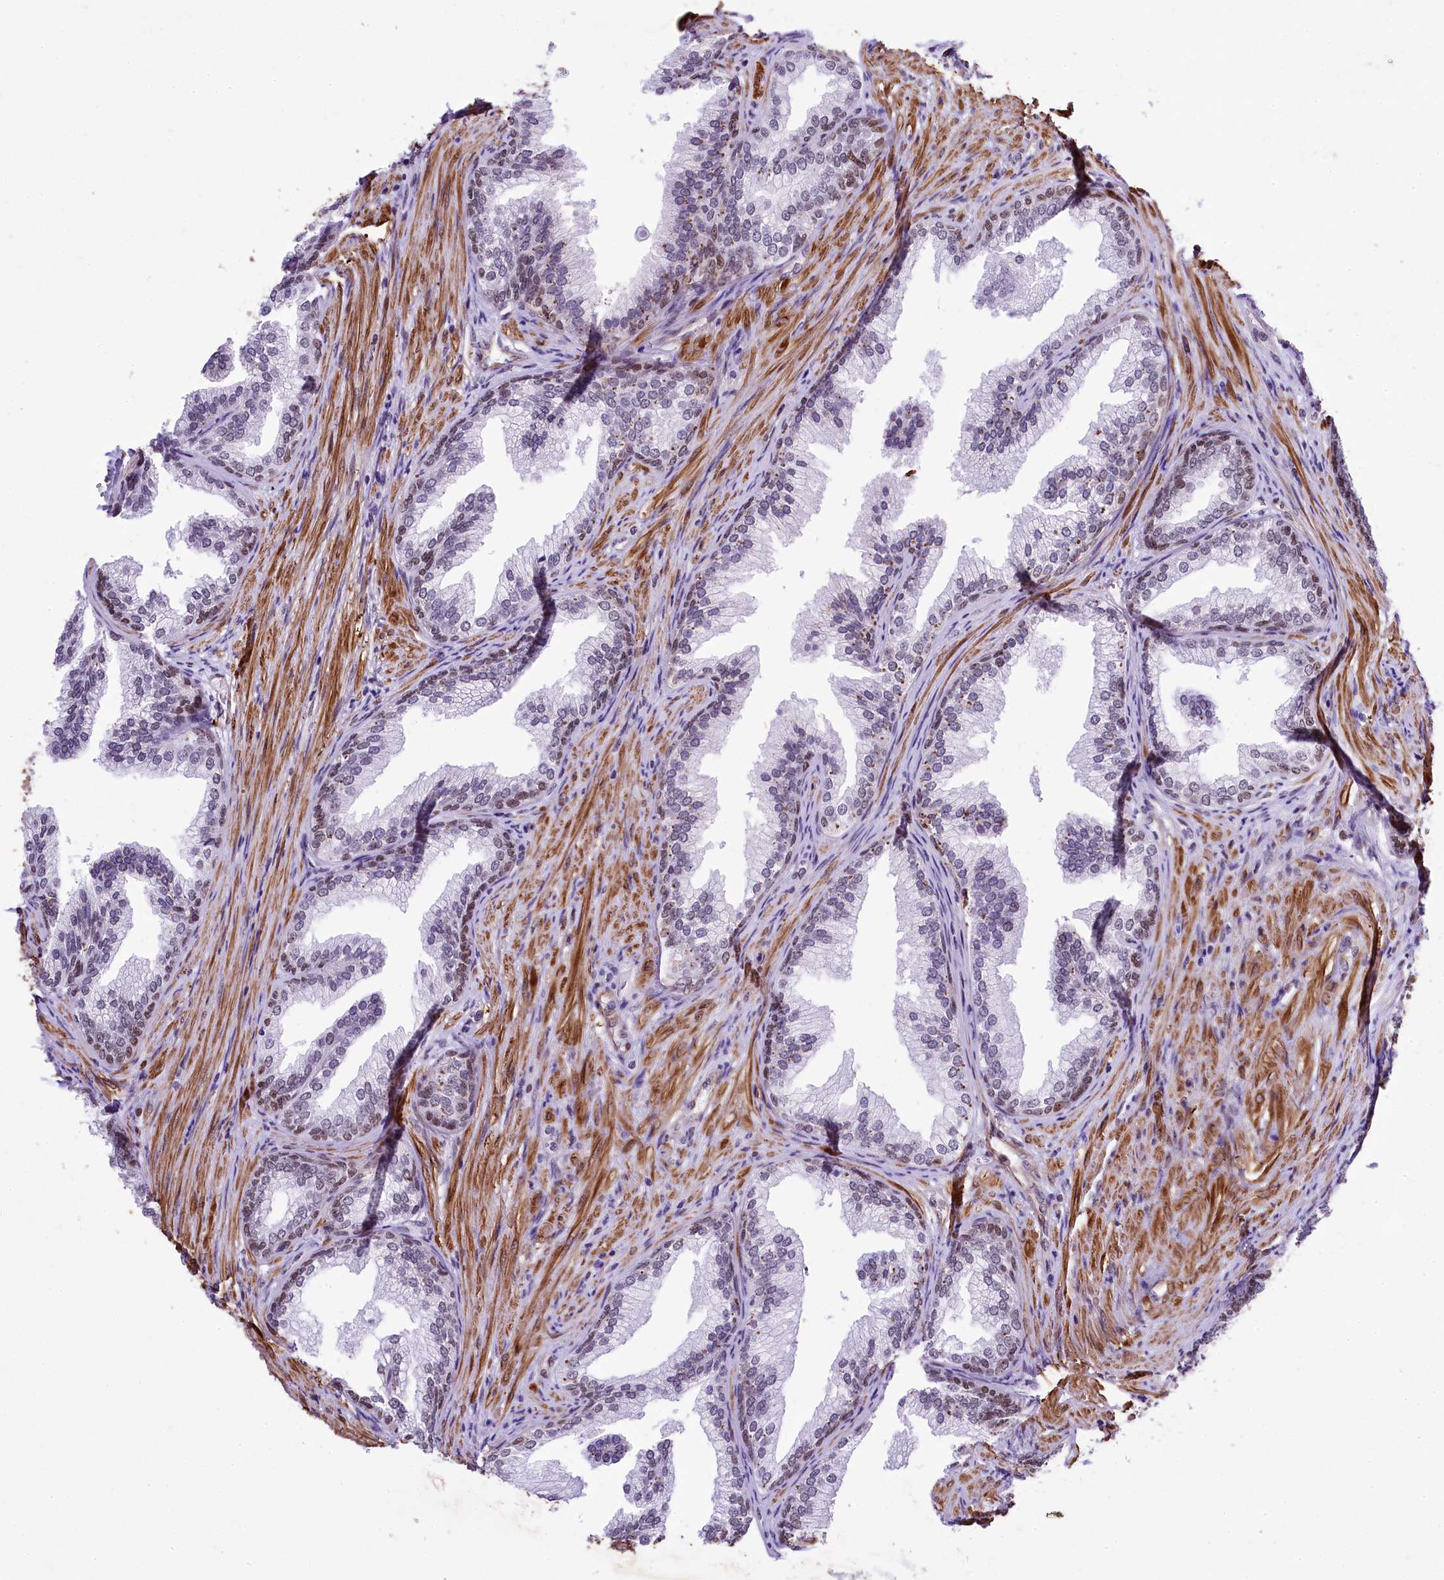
{"staining": {"intensity": "moderate", "quantity": "<25%", "location": "nuclear"}, "tissue": "prostate", "cell_type": "Glandular cells", "image_type": "normal", "snomed": [{"axis": "morphology", "description": "Normal tissue, NOS"}, {"axis": "topography", "description": "Prostate"}], "caption": "DAB immunohistochemical staining of unremarkable prostate displays moderate nuclear protein staining in about <25% of glandular cells.", "gene": "SAMD10", "patient": {"sex": "male", "age": 76}}